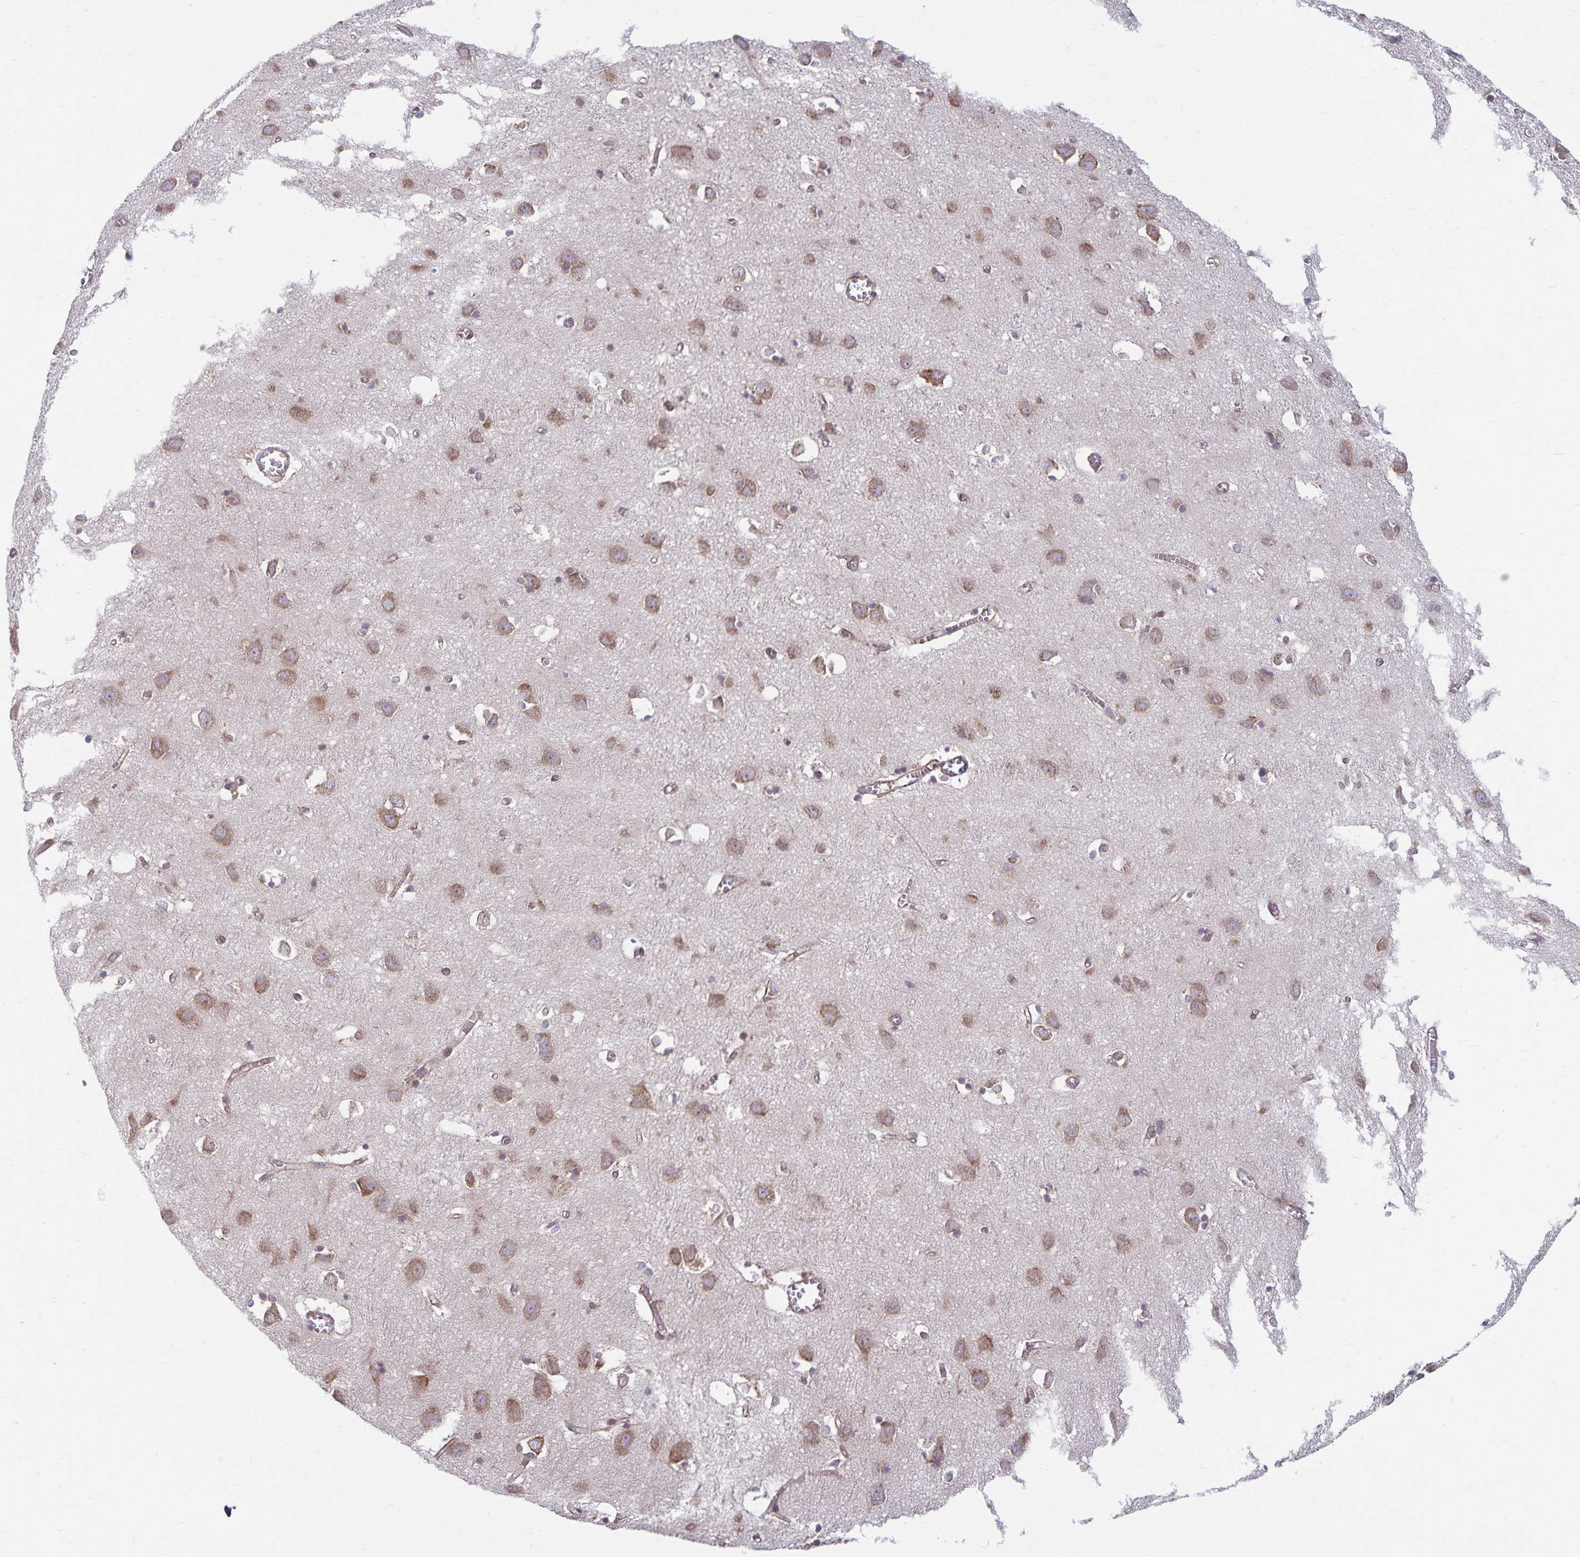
{"staining": {"intensity": "moderate", "quantity": "25%-75%", "location": "cytoplasmic/membranous"}, "tissue": "cerebral cortex", "cell_type": "Endothelial cells", "image_type": "normal", "snomed": [{"axis": "morphology", "description": "Normal tissue, NOS"}, {"axis": "topography", "description": "Cerebral cortex"}], "caption": "IHC of normal human cerebral cortex shows medium levels of moderate cytoplasmic/membranous expression in about 25%-75% of endothelial cells.", "gene": "SEC62", "patient": {"sex": "male", "age": 70}}